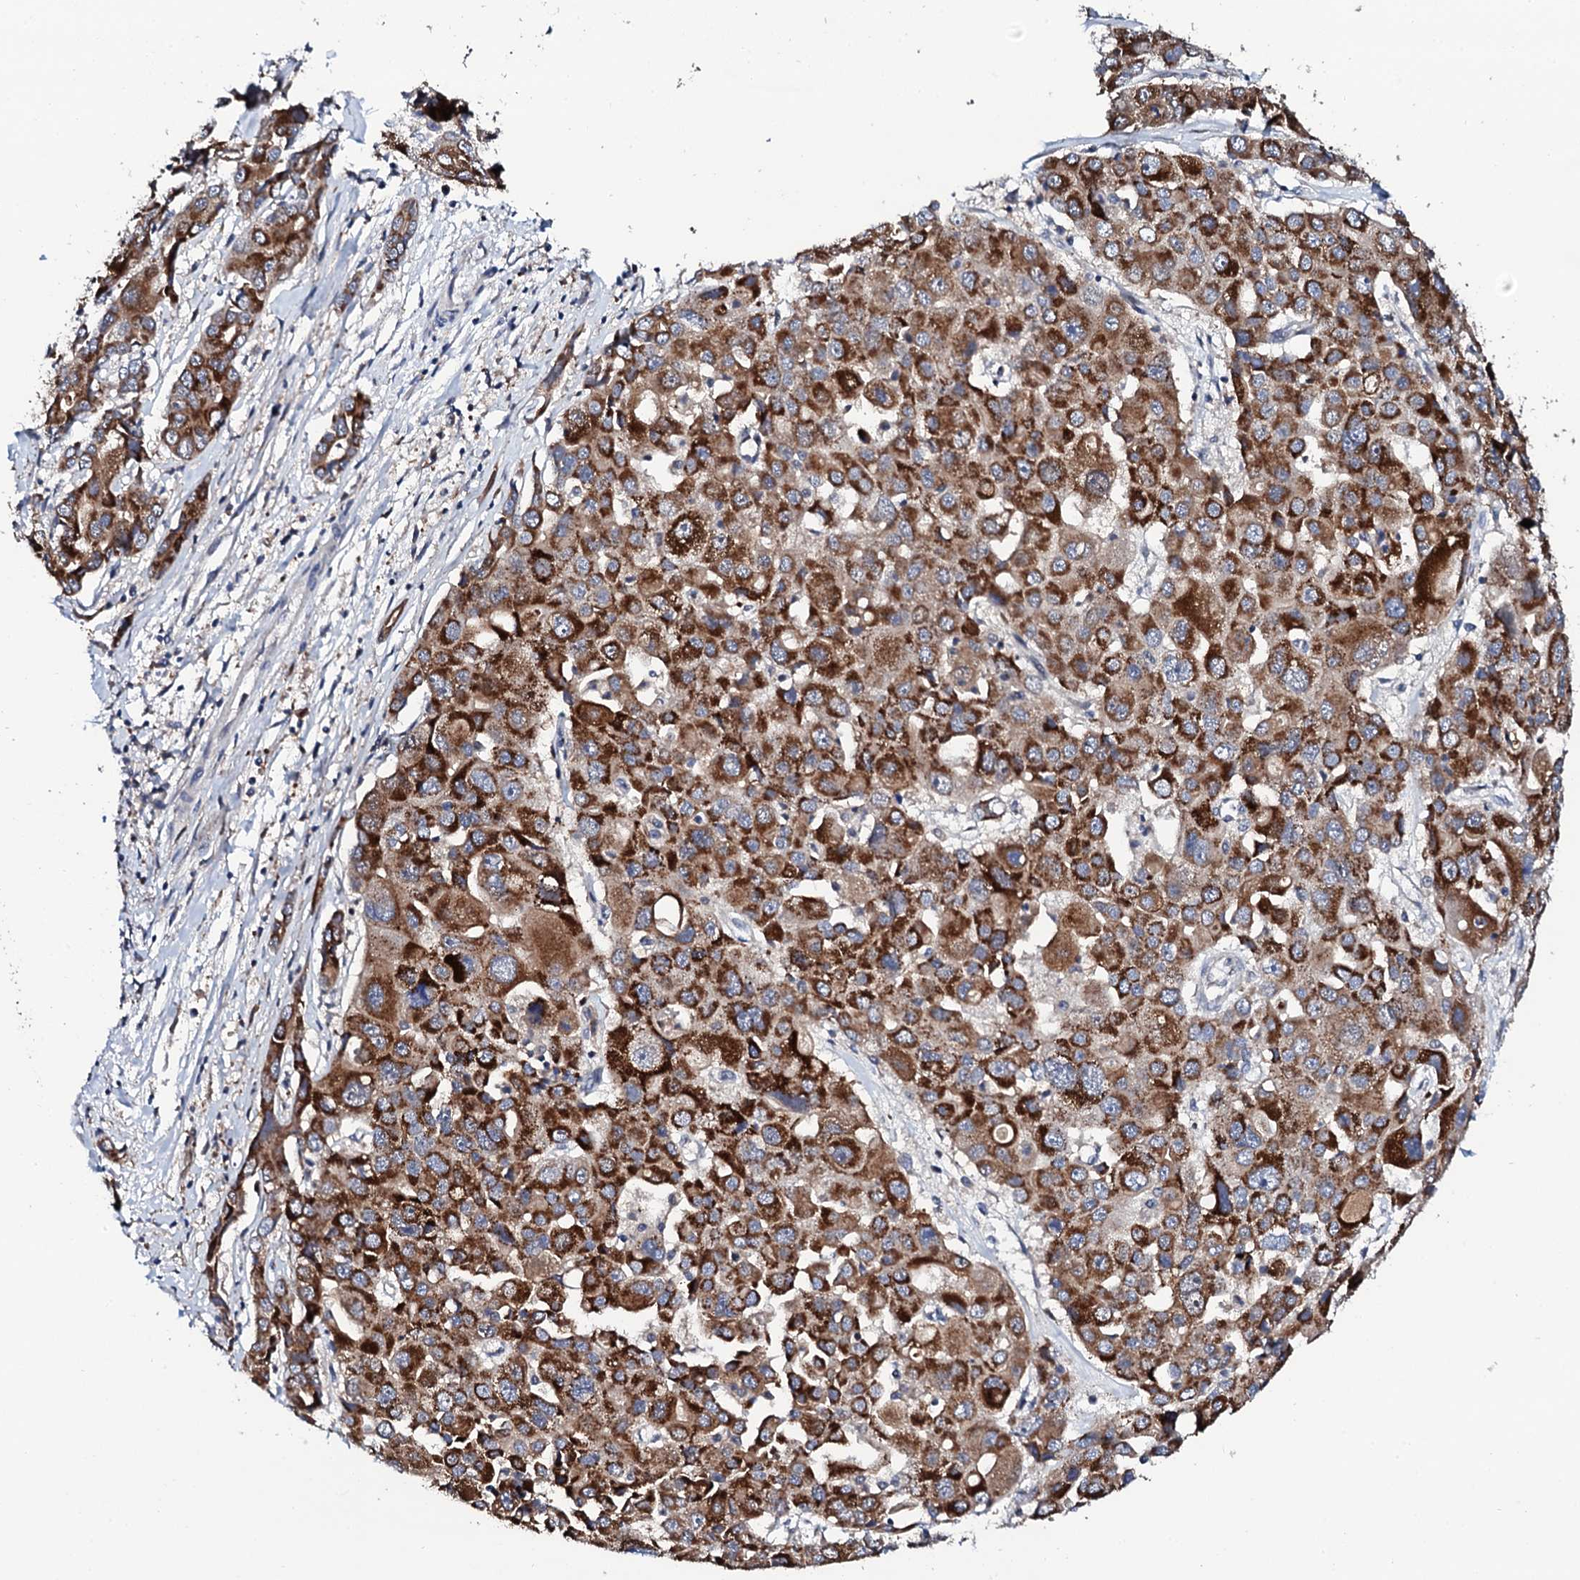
{"staining": {"intensity": "strong", "quantity": ">75%", "location": "cytoplasmic/membranous"}, "tissue": "liver cancer", "cell_type": "Tumor cells", "image_type": "cancer", "snomed": [{"axis": "morphology", "description": "Cholangiocarcinoma"}, {"axis": "topography", "description": "Liver"}], "caption": "Human liver cholangiocarcinoma stained with a brown dye reveals strong cytoplasmic/membranous positive staining in about >75% of tumor cells.", "gene": "COG4", "patient": {"sex": "male", "age": 67}}